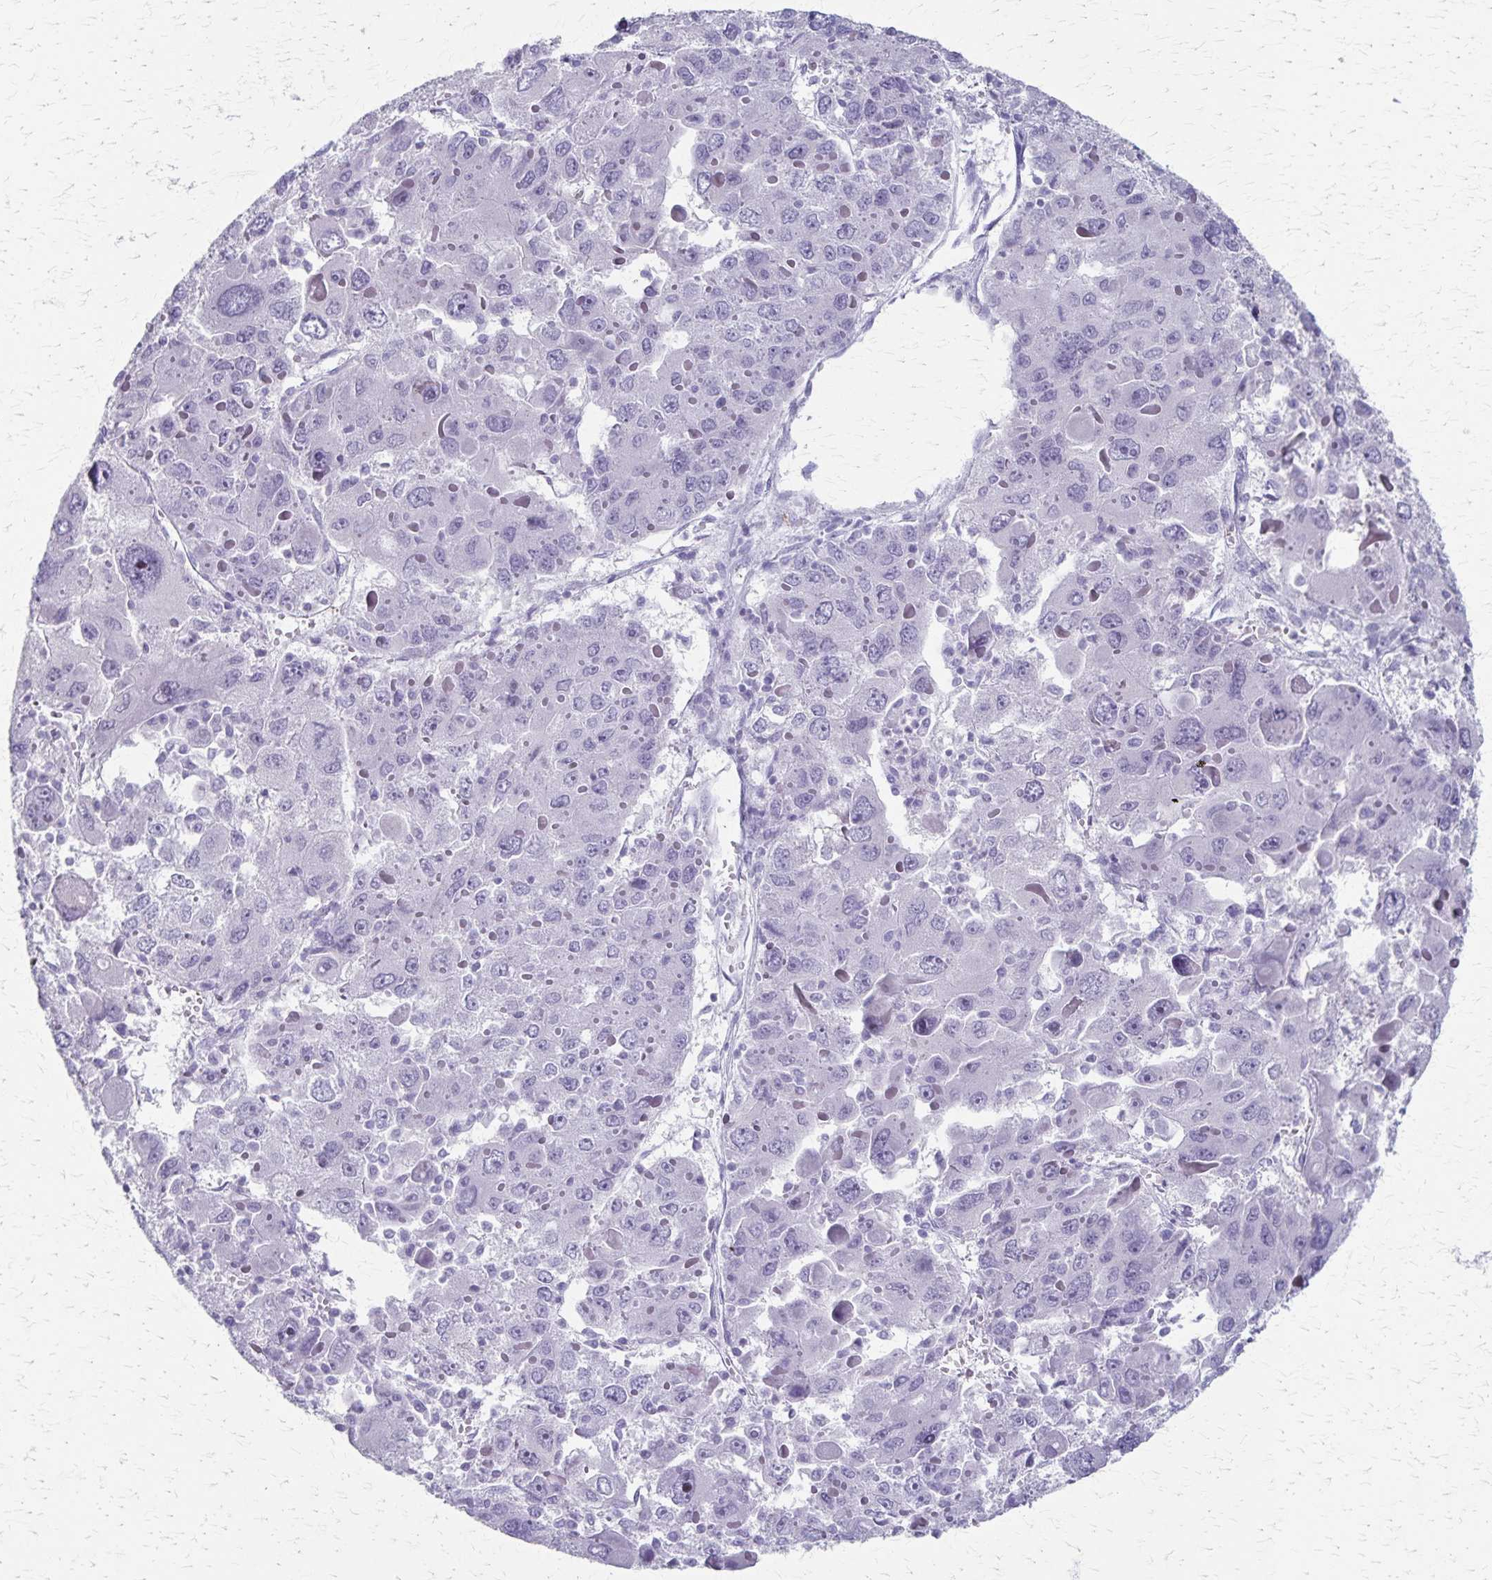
{"staining": {"intensity": "negative", "quantity": "none", "location": "none"}, "tissue": "liver cancer", "cell_type": "Tumor cells", "image_type": "cancer", "snomed": [{"axis": "morphology", "description": "Carcinoma, Hepatocellular, NOS"}, {"axis": "topography", "description": "Liver"}], "caption": "DAB (3,3'-diaminobenzidine) immunohistochemical staining of hepatocellular carcinoma (liver) demonstrates no significant positivity in tumor cells.", "gene": "RASL10B", "patient": {"sex": "female", "age": 41}}